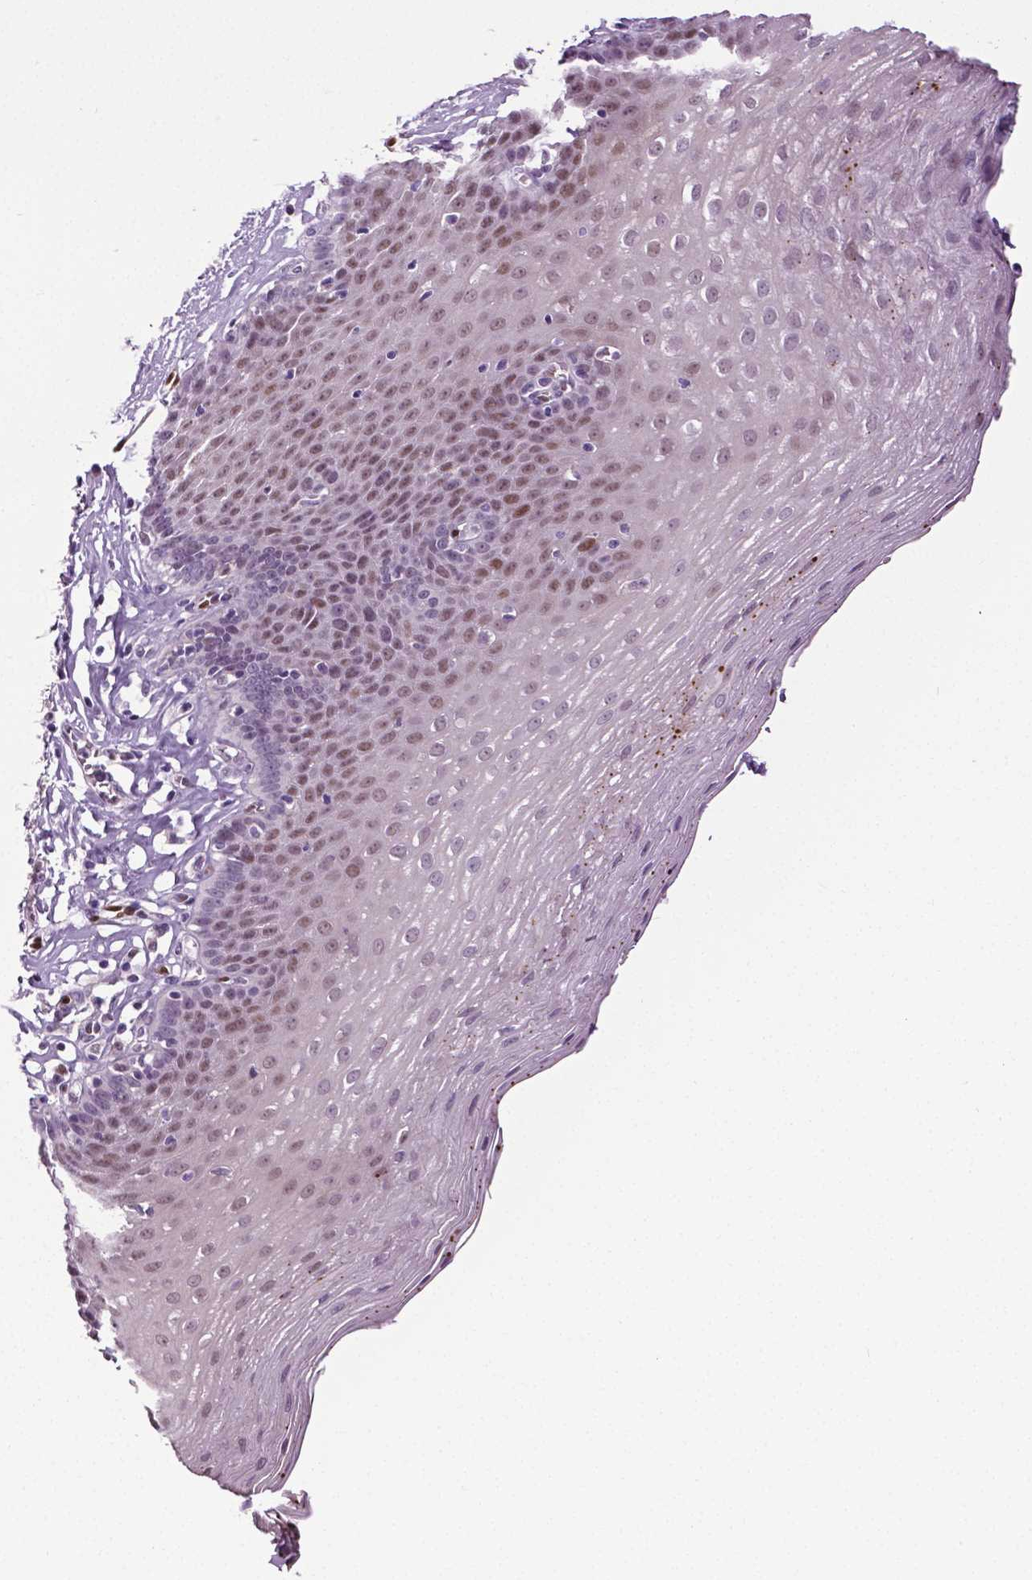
{"staining": {"intensity": "weak", "quantity": "25%-75%", "location": "nuclear"}, "tissue": "esophagus", "cell_type": "Squamous epithelial cells", "image_type": "normal", "snomed": [{"axis": "morphology", "description": "Normal tissue, NOS"}, {"axis": "topography", "description": "Esophagus"}], "caption": "This histopathology image displays IHC staining of unremarkable human esophagus, with low weak nuclear expression in approximately 25%-75% of squamous epithelial cells.", "gene": "PTGER3", "patient": {"sex": "female", "age": 81}}